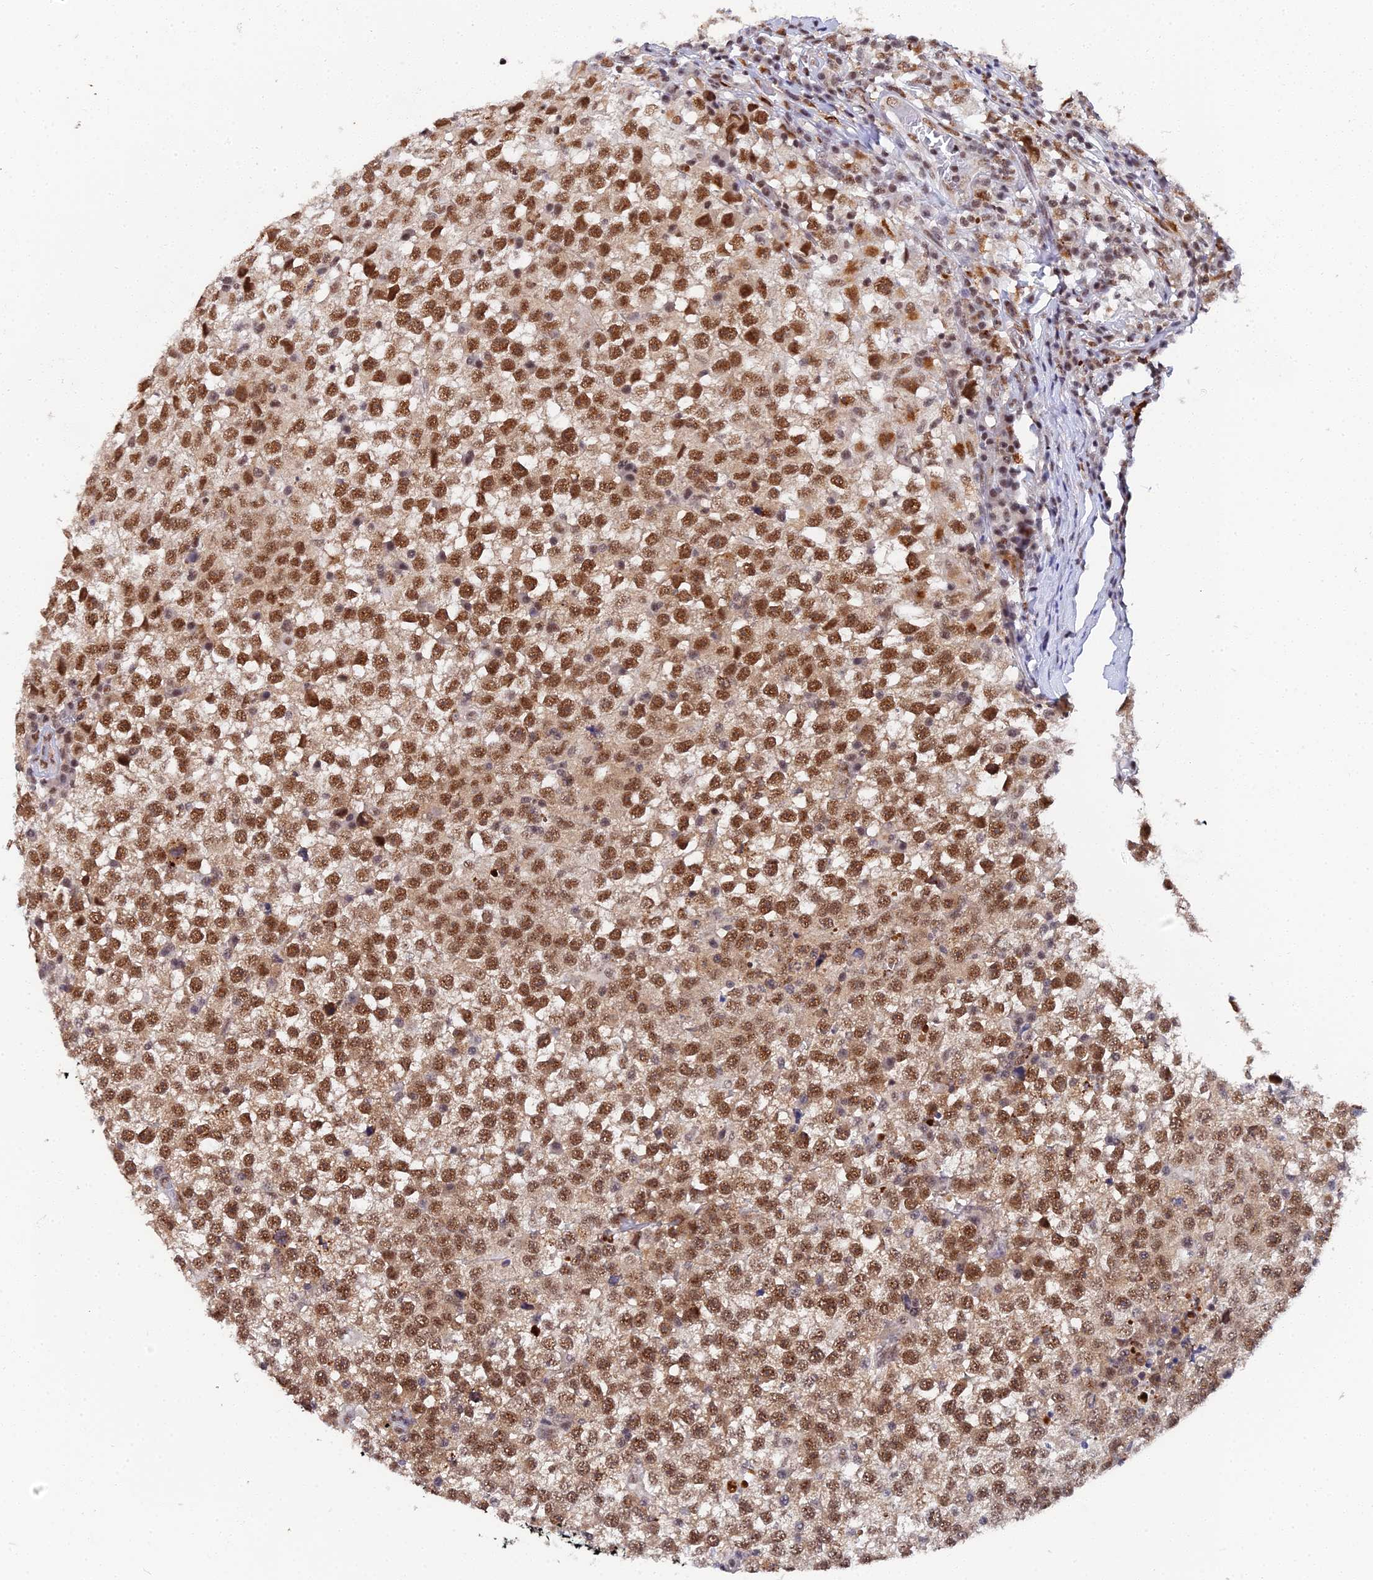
{"staining": {"intensity": "moderate", "quantity": ">75%", "location": "nuclear"}, "tissue": "testis cancer", "cell_type": "Tumor cells", "image_type": "cancer", "snomed": [{"axis": "morphology", "description": "Seminoma, NOS"}, {"axis": "topography", "description": "Testis"}], "caption": "Brown immunohistochemical staining in seminoma (testis) displays moderate nuclear expression in about >75% of tumor cells. Using DAB (brown) and hematoxylin (blue) stains, captured at high magnification using brightfield microscopy.", "gene": "MAGOHB", "patient": {"sex": "male", "age": 65}}